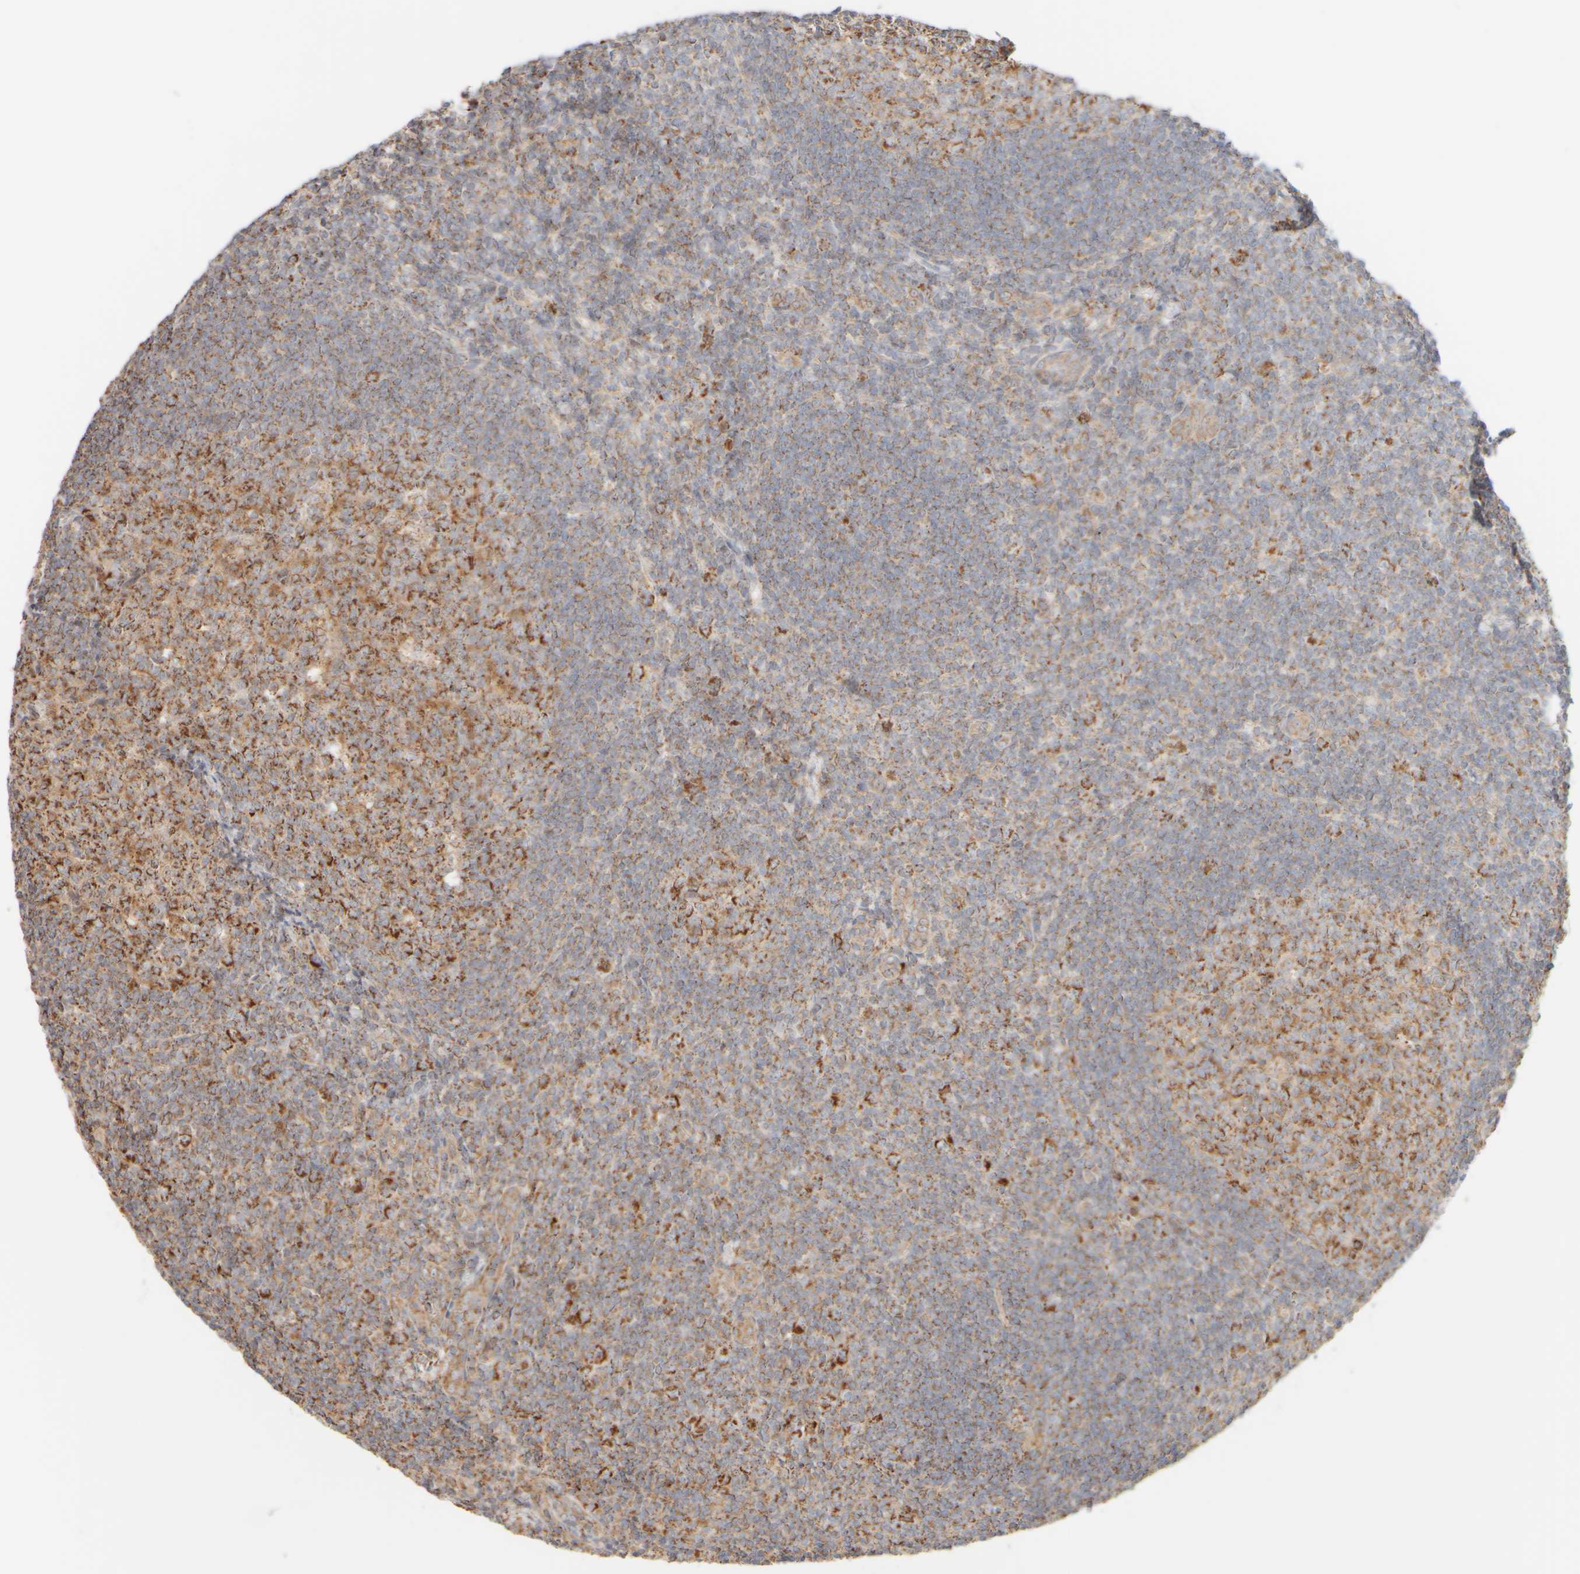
{"staining": {"intensity": "strong", "quantity": "25%-75%", "location": "cytoplasmic/membranous"}, "tissue": "tonsil", "cell_type": "Germinal center cells", "image_type": "normal", "snomed": [{"axis": "morphology", "description": "Normal tissue, NOS"}, {"axis": "topography", "description": "Tonsil"}], "caption": "Brown immunohistochemical staining in normal human tonsil shows strong cytoplasmic/membranous expression in approximately 25%-75% of germinal center cells.", "gene": "APBB2", "patient": {"sex": "male", "age": 37}}